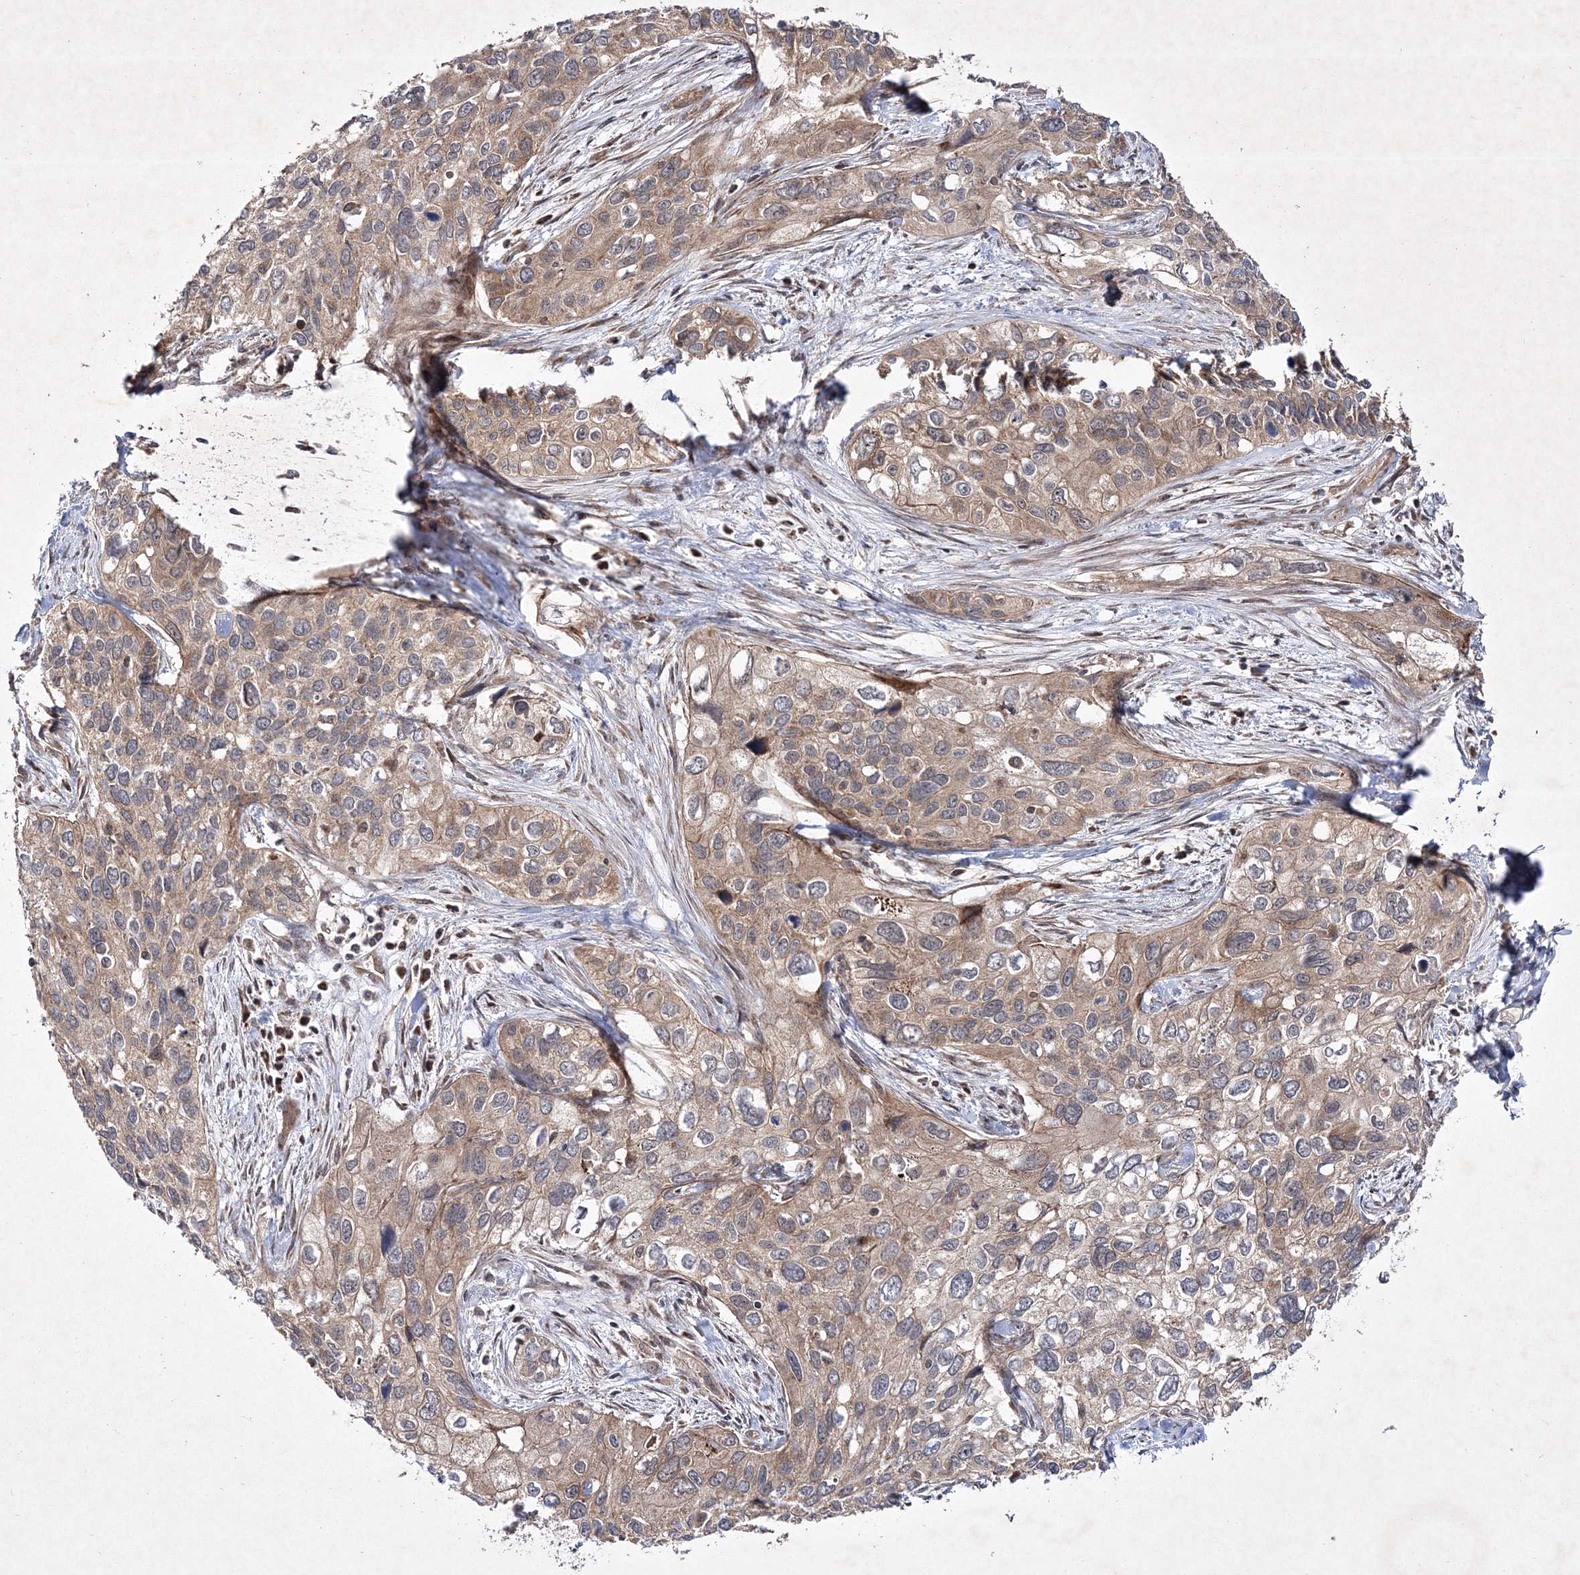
{"staining": {"intensity": "moderate", "quantity": ">75%", "location": "cytoplasmic/membranous"}, "tissue": "cervical cancer", "cell_type": "Tumor cells", "image_type": "cancer", "snomed": [{"axis": "morphology", "description": "Squamous cell carcinoma, NOS"}, {"axis": "topography", "description": "Cervix"}], "caption": "Immunohistochemistry photomicrograph of neoplastic tissue: cervical squamous cell carcinoma stained using immunohistochemistry demonstrates medium levels of moderate protein expression localized specifically in the cytoplasmic/membranous of tumor cells, appearing as a cytoplasmic/membranous brown color.", "gene": "SCRN3", "patient": {"sex": "female", "age": 55}}